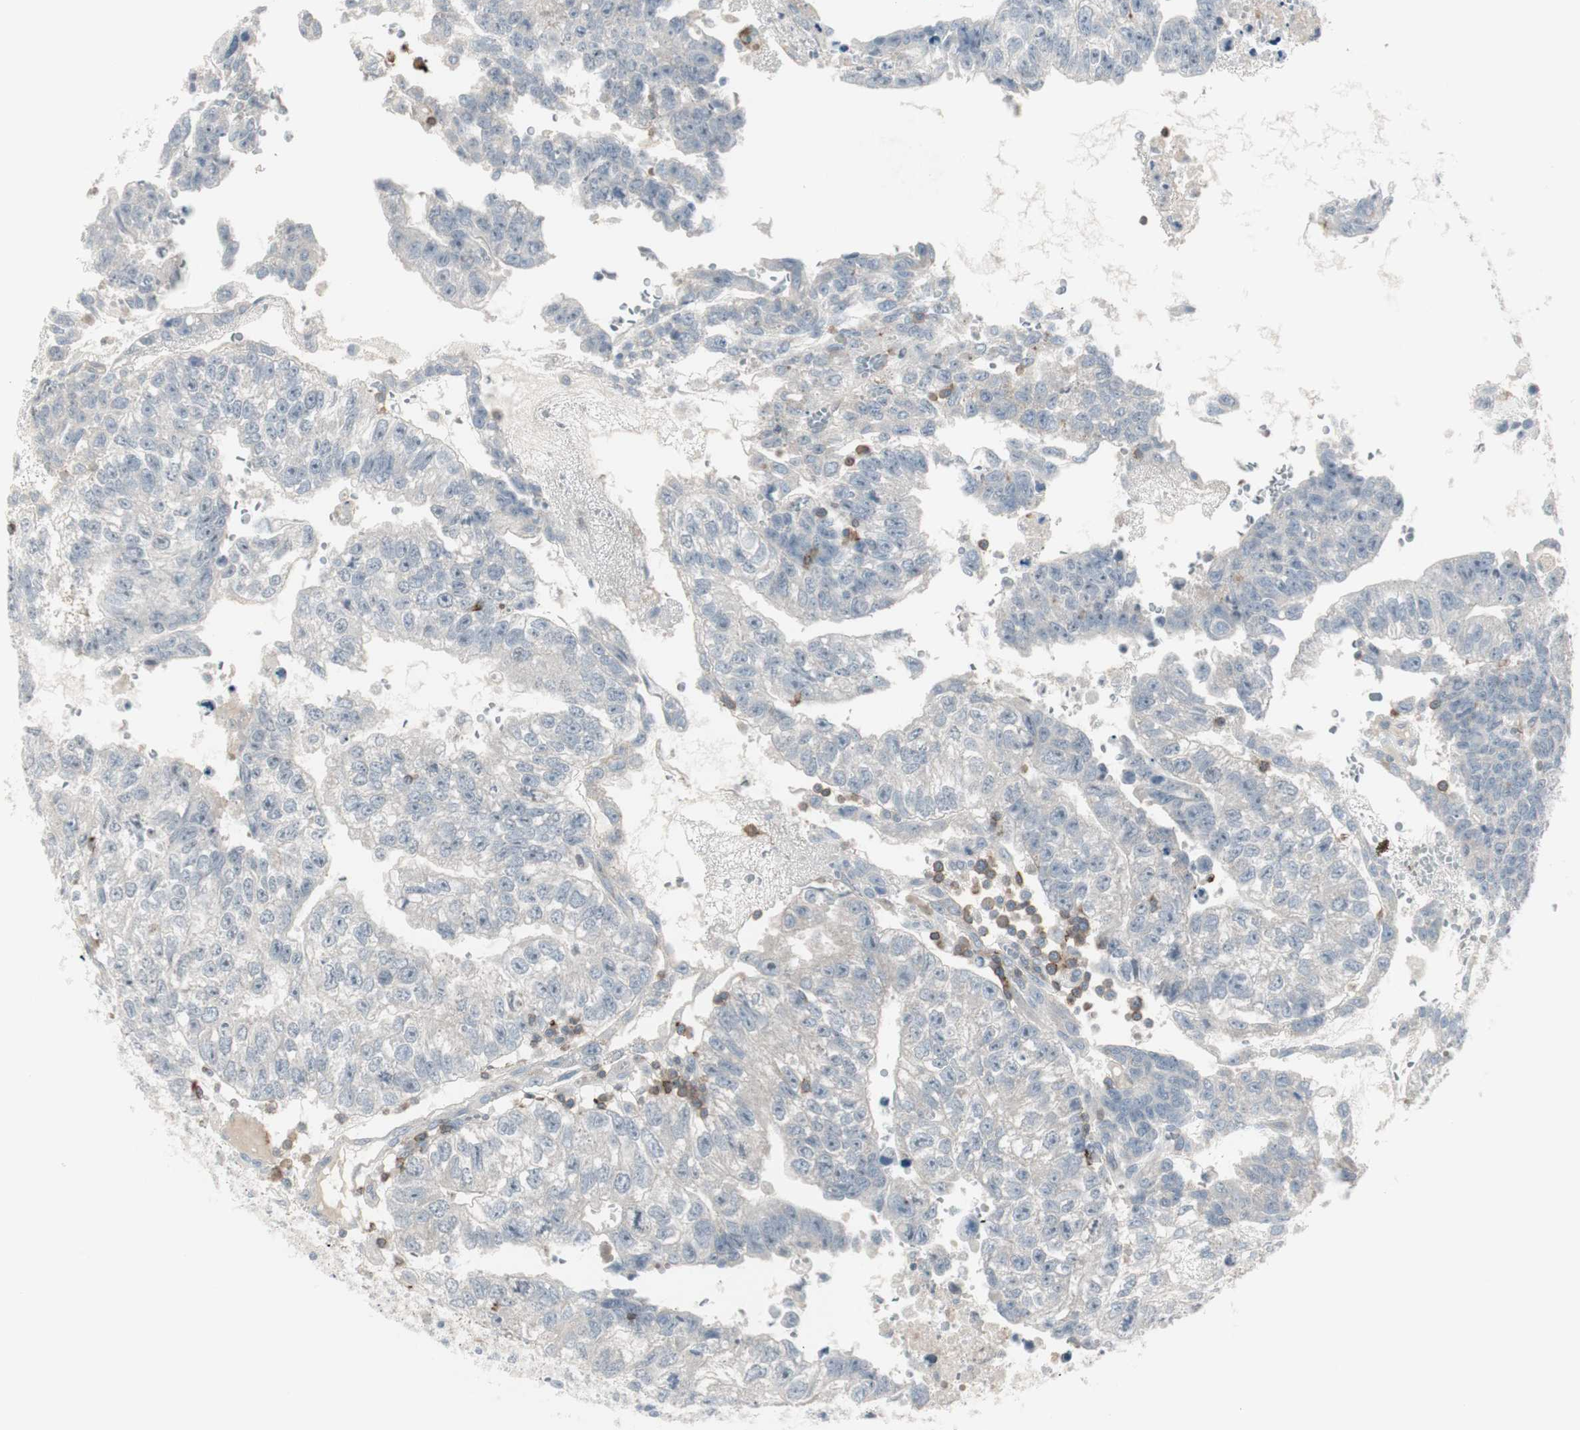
{"staining": {"intensity": "negative", "quantity": "none", "location": "none"}, "tissue": "testis cancer", "cell_type": "Tumor cells", "image_type": "cancer", "snomed": [{"axis": "morphology", "description": "Seminoma, NOS"}, {"axis": "morphology", "description": "Carcinoma, Embryonal, NOS"}, {"axis": "topography", "description": "Testis"}], "caption": "Immunohistochemistry of human testis cancer shows no expression in tumor cells. The staining is performed using DAB brown chromogen with nuclei counter-stained in using hematoxylin.", "gene": "MAP4K4", "patient": {"sex": "male", "age": 52}}